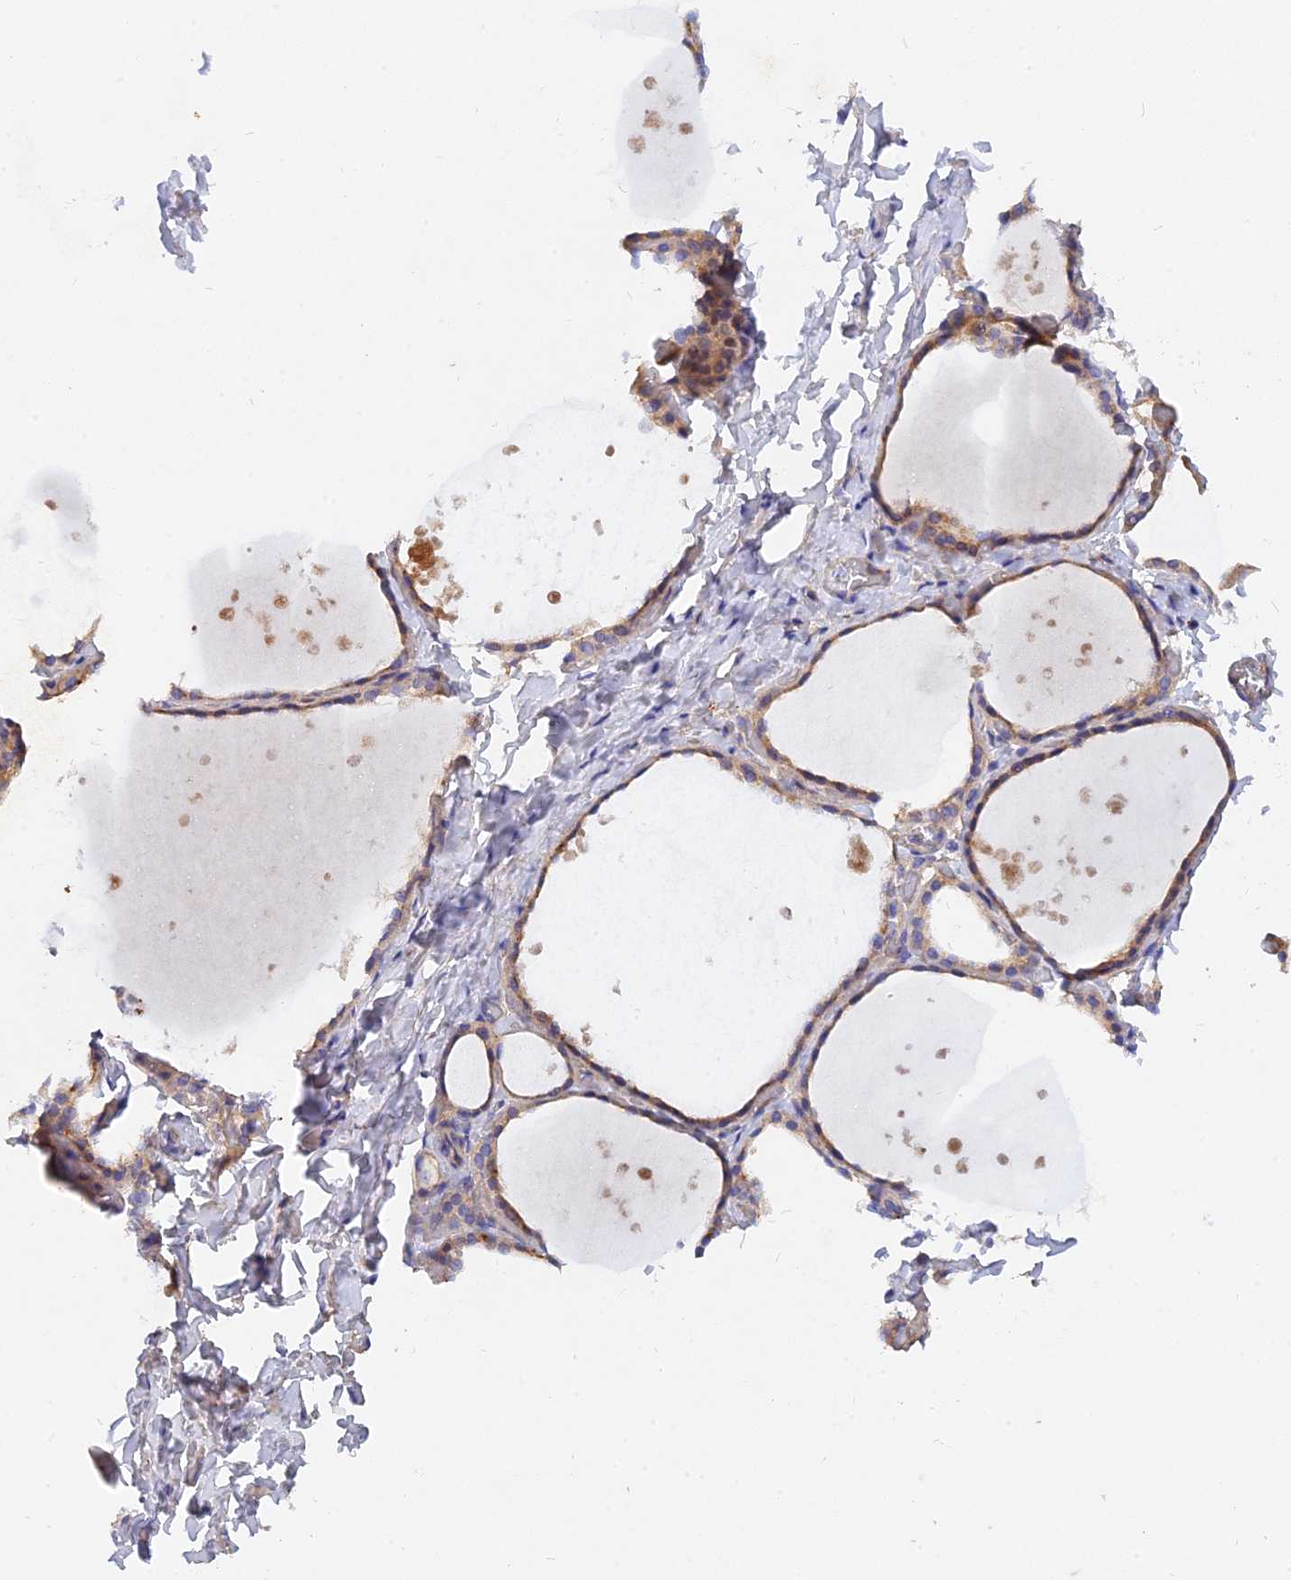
{"staining": {"intensity": "moderate", "quantity": "25%-75%", "location": "cytoplasmic/membranous"}, "tissue": "thyroid gland", "cell_type": "Glandular cells", "image_type": "normal", "snomed": [{"axis": "morphology", "description": "Normal tissue, NOS"}, {"axis": "topography", "description": "Thyroid gland"}], "caption": "Immunohistochemistry of unremarkable thyroid gland displays medium levels of moderate cytoplasmic/membranous expression in approximately 25%-75% of glandular cells.", "gene": "MROH1", "patient": {"sex": "female", "age": 44}}